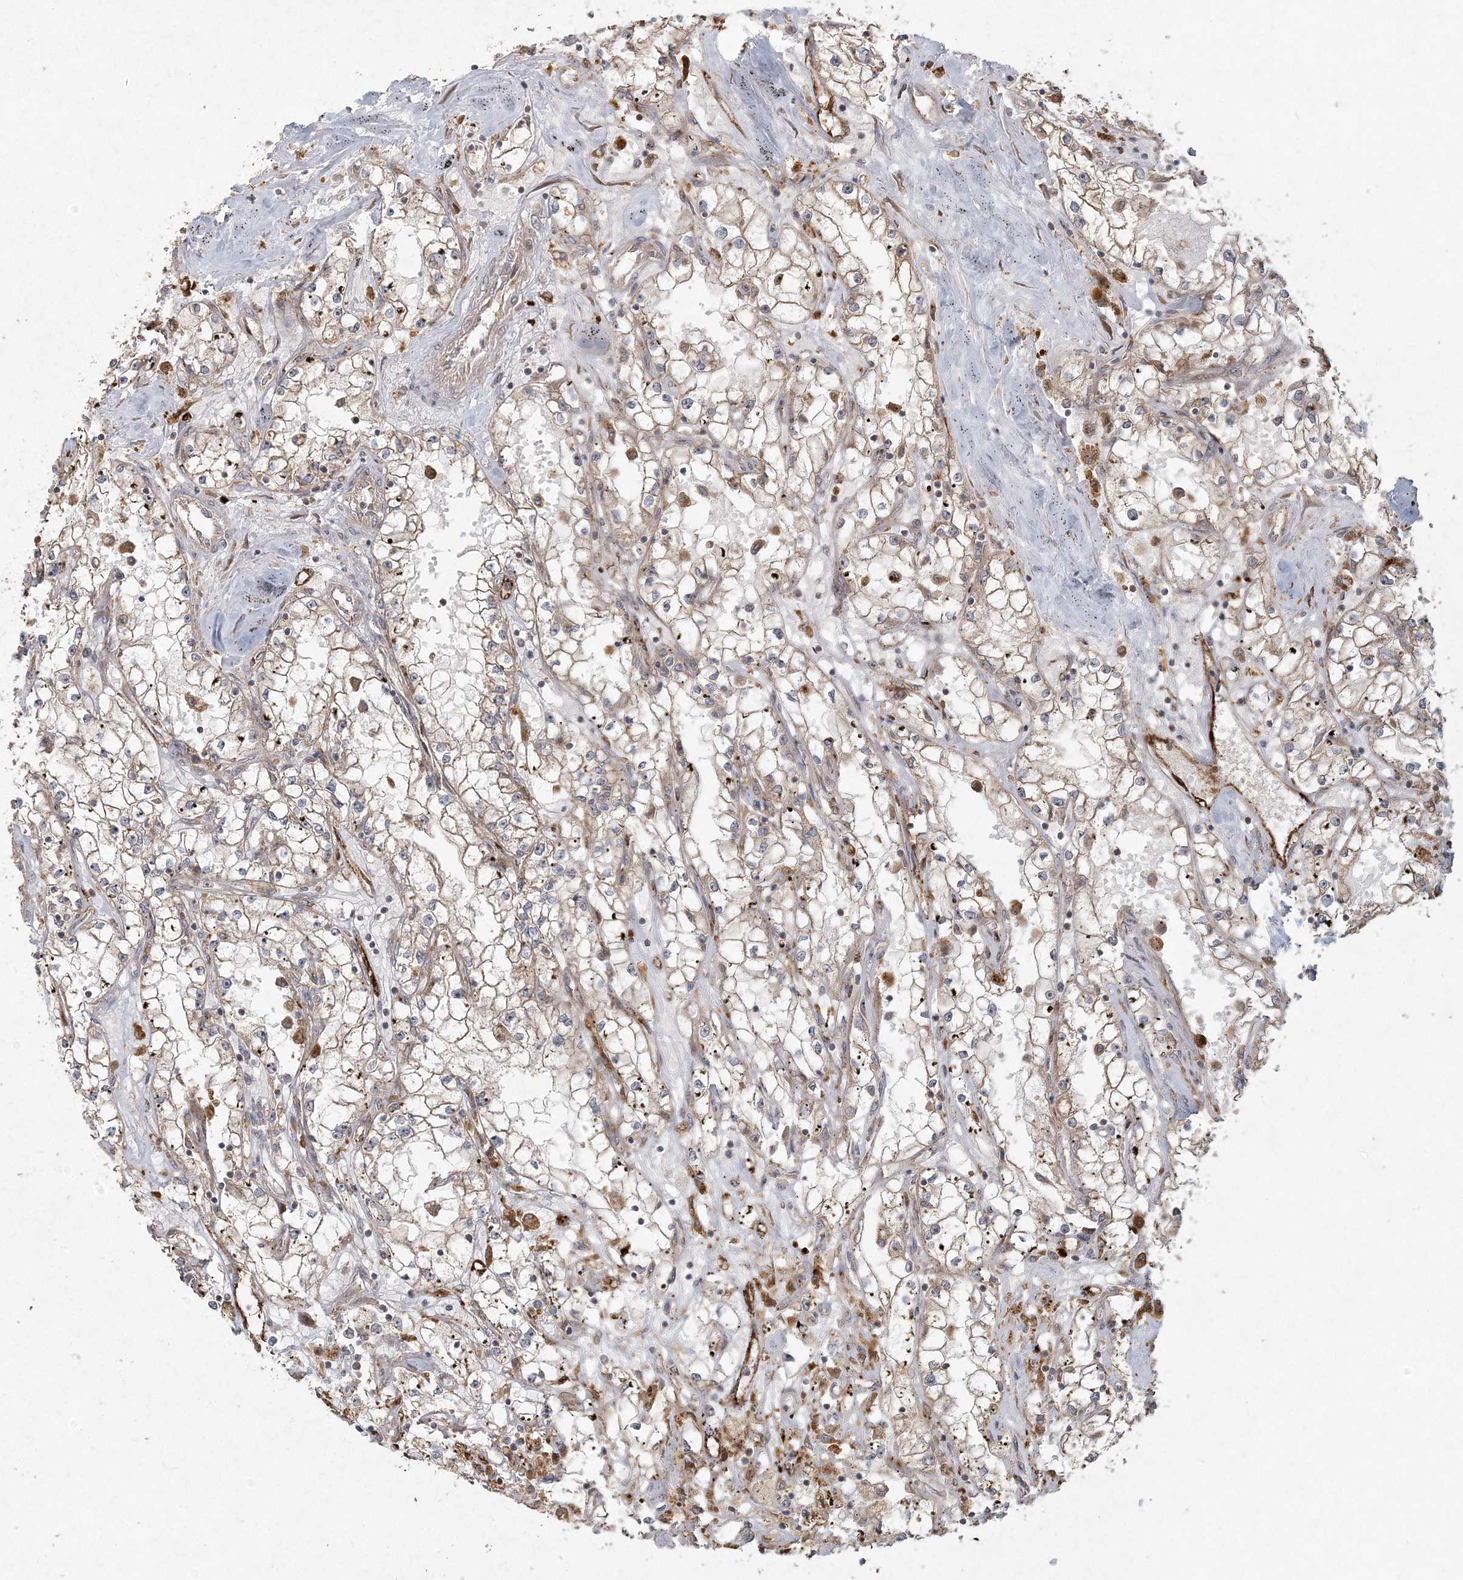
{"staining": {"intensity": "weak", "quantity": "25%-75%", "location": "cytoplasmic/membranous"}, "tissue": "renal cancer", "cell_type": "Tumor cells", "image_type": "cancer", "snomed": [{"axis": "morphology", "description": "Adenocarcinoma, NOS"}, {"axis": "topography", "description": "Kidney"}], "caption": "Protein expression analysis of human adenocarcinoma (renal) reveals weak cytoplasmic/membranous positivity in about 25%-75% of tumor cells. The protein of interest is shown in brown color, while the nuclei are stained blue.", "gene": "ANAPC16", "patient": {"sex": "male", "age": 56}}